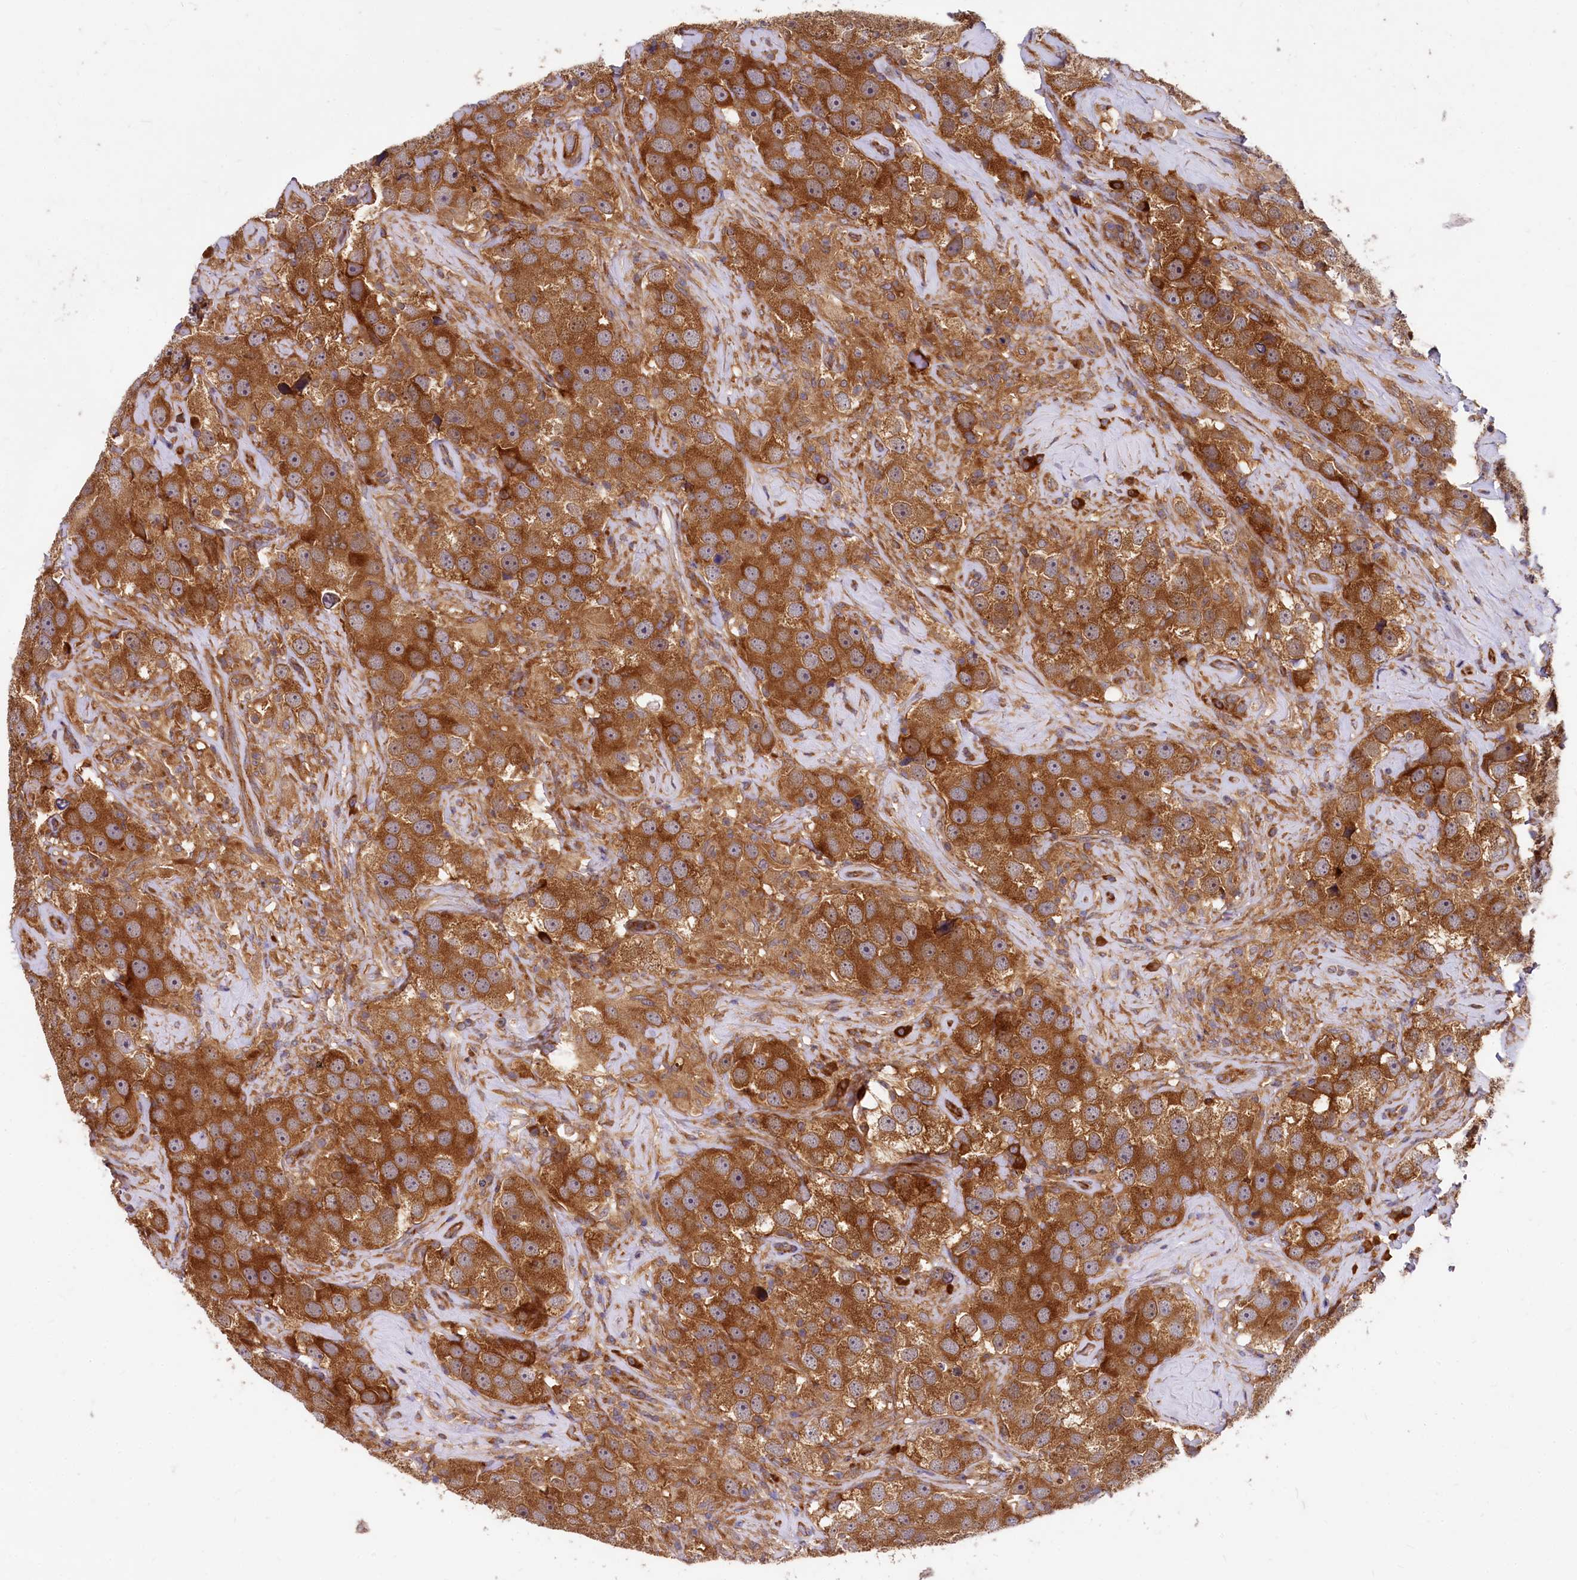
{"staining": {"intensity": "strong", "quantity": ">75%", "location": "cytoplasmic/membranous"}, "tissue": "testis cancer", "cell_type": "Tumor cells", "image_type": "cancer", "snomed": [{"axis": "morphology", "description": "Seminoma, NOS"}, {"axis": "topography", "description": "Testis"}], "caption": "This is an image of immunohistochemistry staining of testis cancer (seminoma), which shows strong expression in the cytoplasmic/membranous of tumor cells.", "gene": "EIF2B2", "patient": {"sex": "male", "age": 49}}